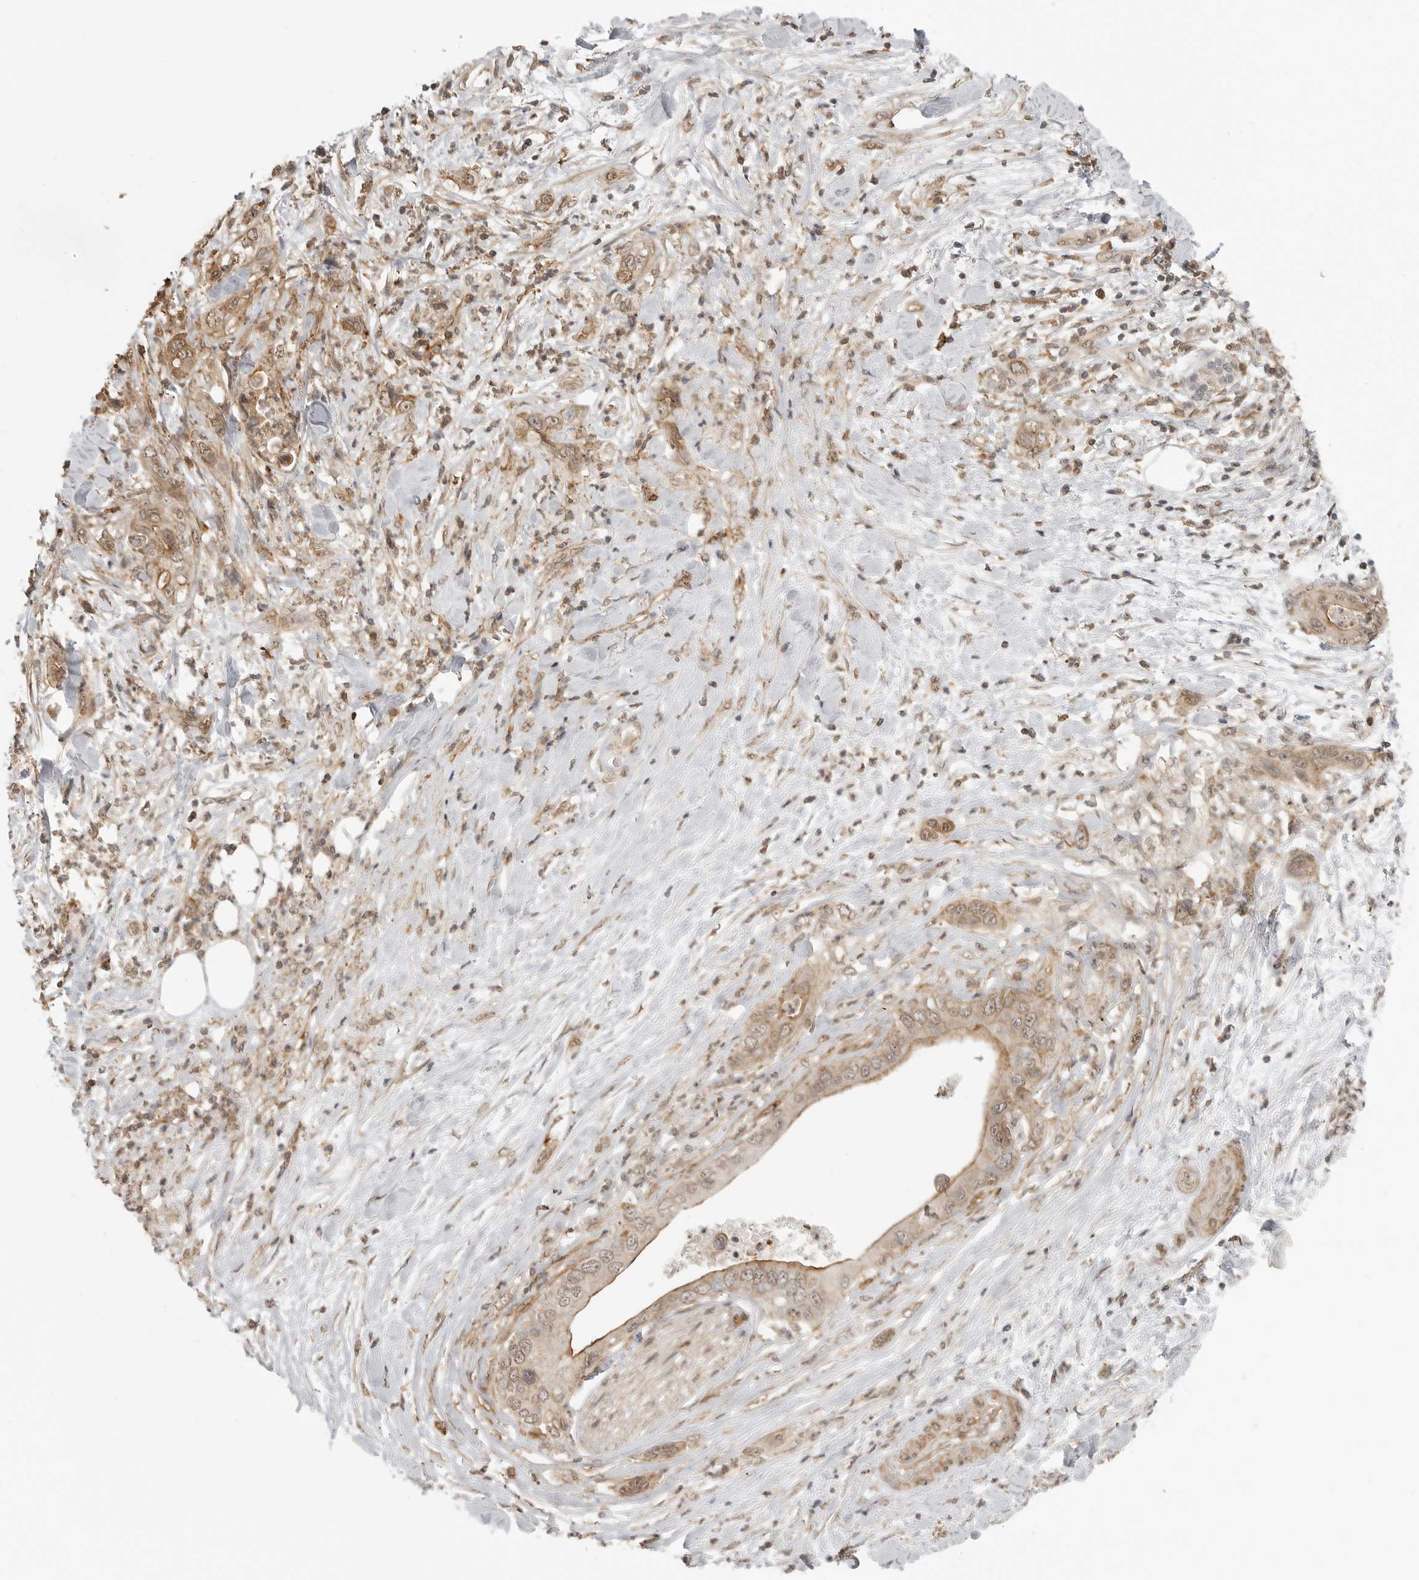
{"staining": {"intensity": "moderate", "quantity": ">75%", "location": "cytoplasmic/membranous,nuclear"}, "tissue": "pancreatic cancer", "cell_type": "Tumor cells", "image_type": "cancer", "snomed": [{"axis": "morphology", "description": "Adenocarcinoma, NOS"}, {"axis": "topography", "description": "Pancreas"}], "caption": "Immunohistochemical staining of human adenocarcinoma (pancreatic) demonstrates medium levels of moderate cytoplasmic/membranous and nuclear protein positivity in approximately >75% of tumor cells. (DAB (3,3'-diaminobenzidine) = brown stain, brightfield microscopy at high magnification).", "gene": "GPC2", "patient": {"sex": "female", "age": 78}}